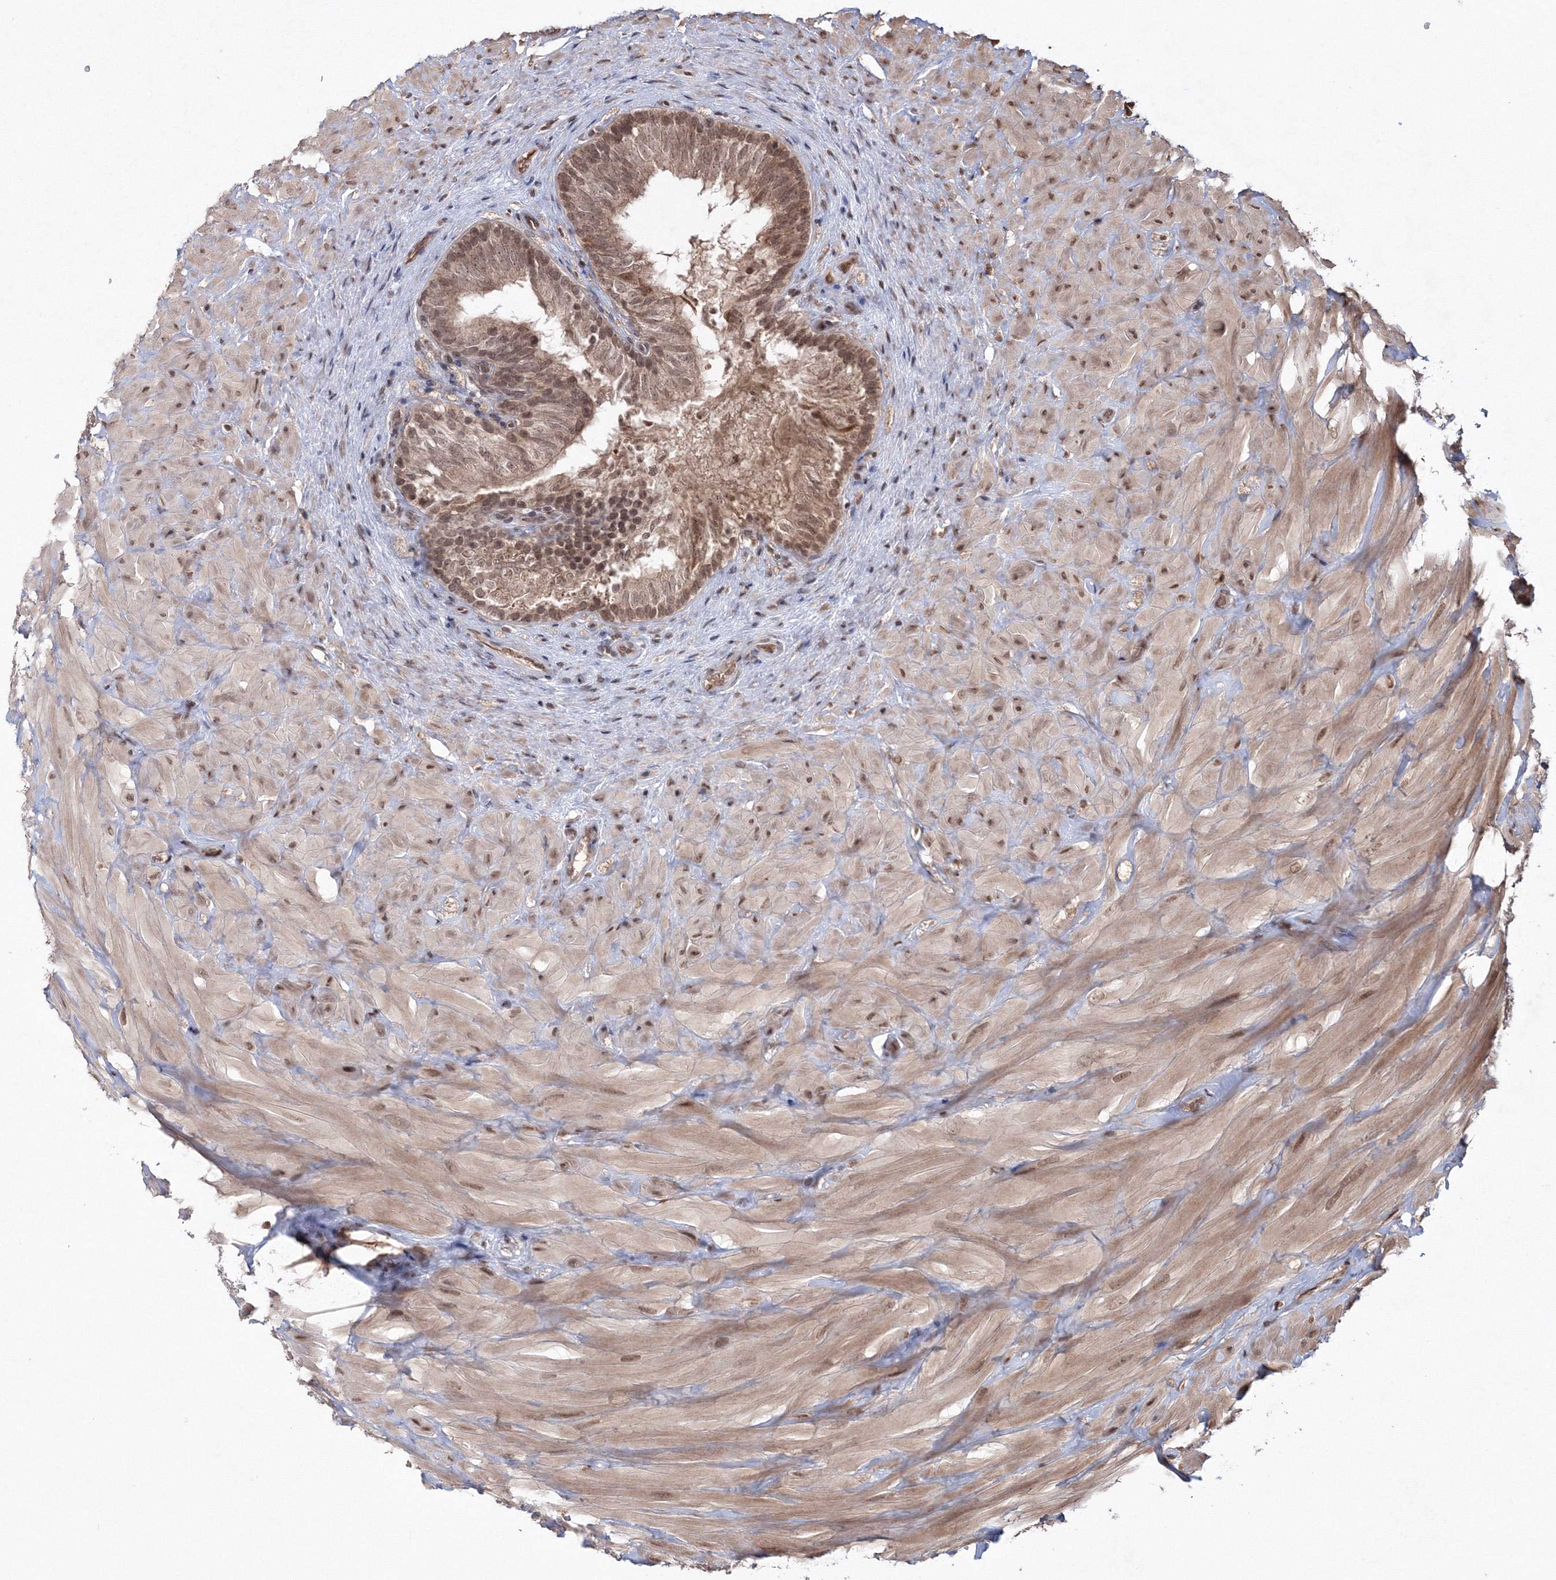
{"staining": {"intensity": "moderate", "quantity": ">75%", "location": "cytoplasmic/membranous,nuclear"}, "tissue": "epididymis", "cell_type": "Glandular cells", "image_type": "normal", "snomed": [{"axis": "morphology", "description": "Normal tissue, NOS"}, {"axis": "topography", "description": "Soft tissue"}, {"axis": "topography", "description": "Epididymis"}], "caption": "IHC of normal human epididymis exhibits medium levels of moderate cytoplasmic/membranous,nuclear staining in approximately >75% of glandular cells.", "gene": "PEX13", "patient": {"sex": "male", "age": 26}}